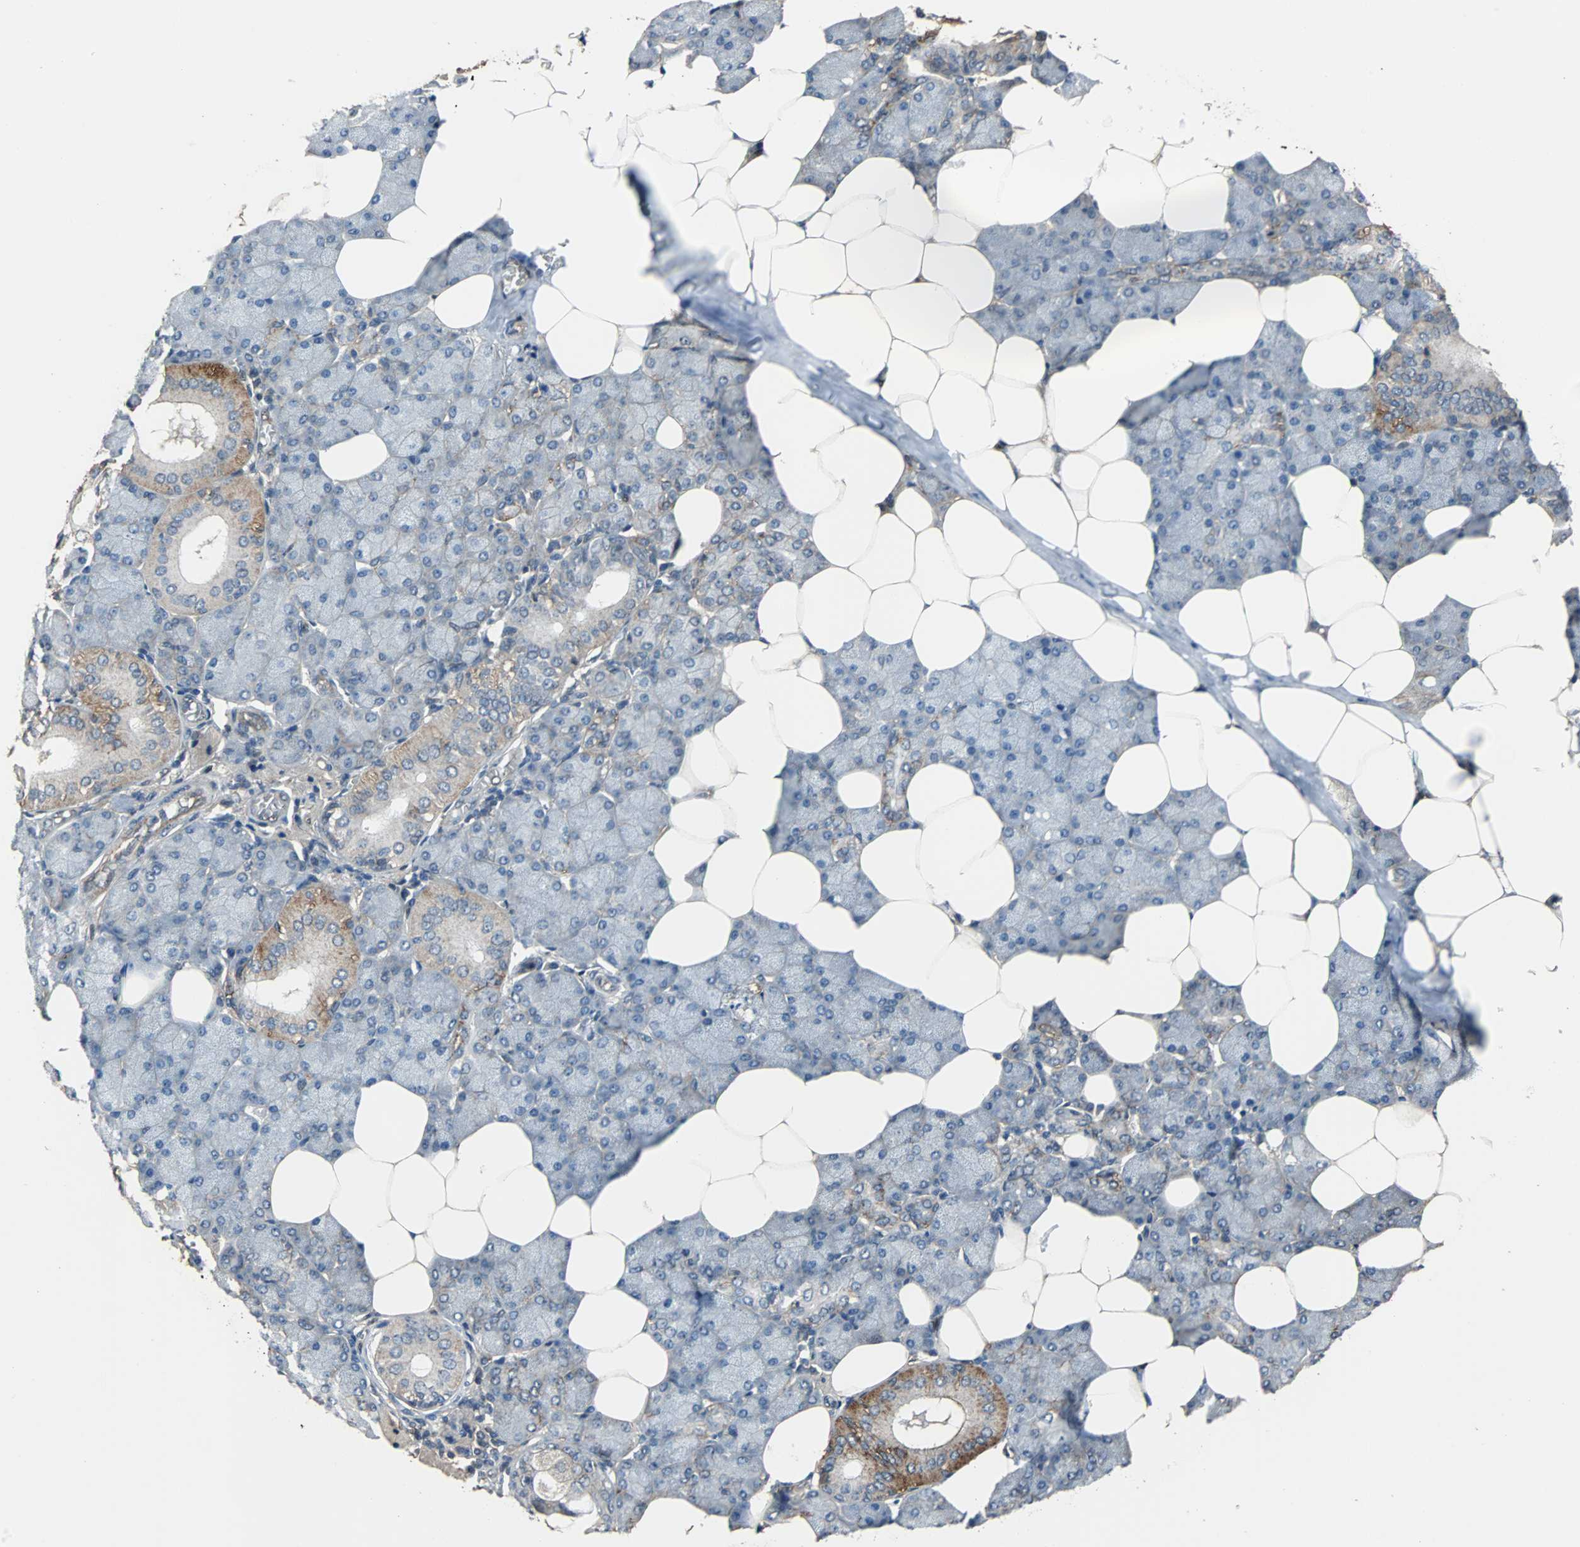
{"staining": {"intensity": "moderate", "quantity": "25%-75%", "location": "cytoplasmic/membranous"}, "tissue": "salivary gland", "cell_type": "Glandular cells", "image_type": "normal", "snomed": [{"axis": "morphology", "description": "Normal tissue, NOS"}, {"axis": "morphology", "description": "Adenoma, NOS"}, {"axis": "topography", "description": "Salivary gland"}], "caption": "Brown immunohistochemical staining in unremarkable human salivary gland displays moderate cytoplasmic/membranous positivity in approximately 25%-75% of glandular cells.", "gene": "NDRG1", "patient": {"sex": "female", "age": 32}}